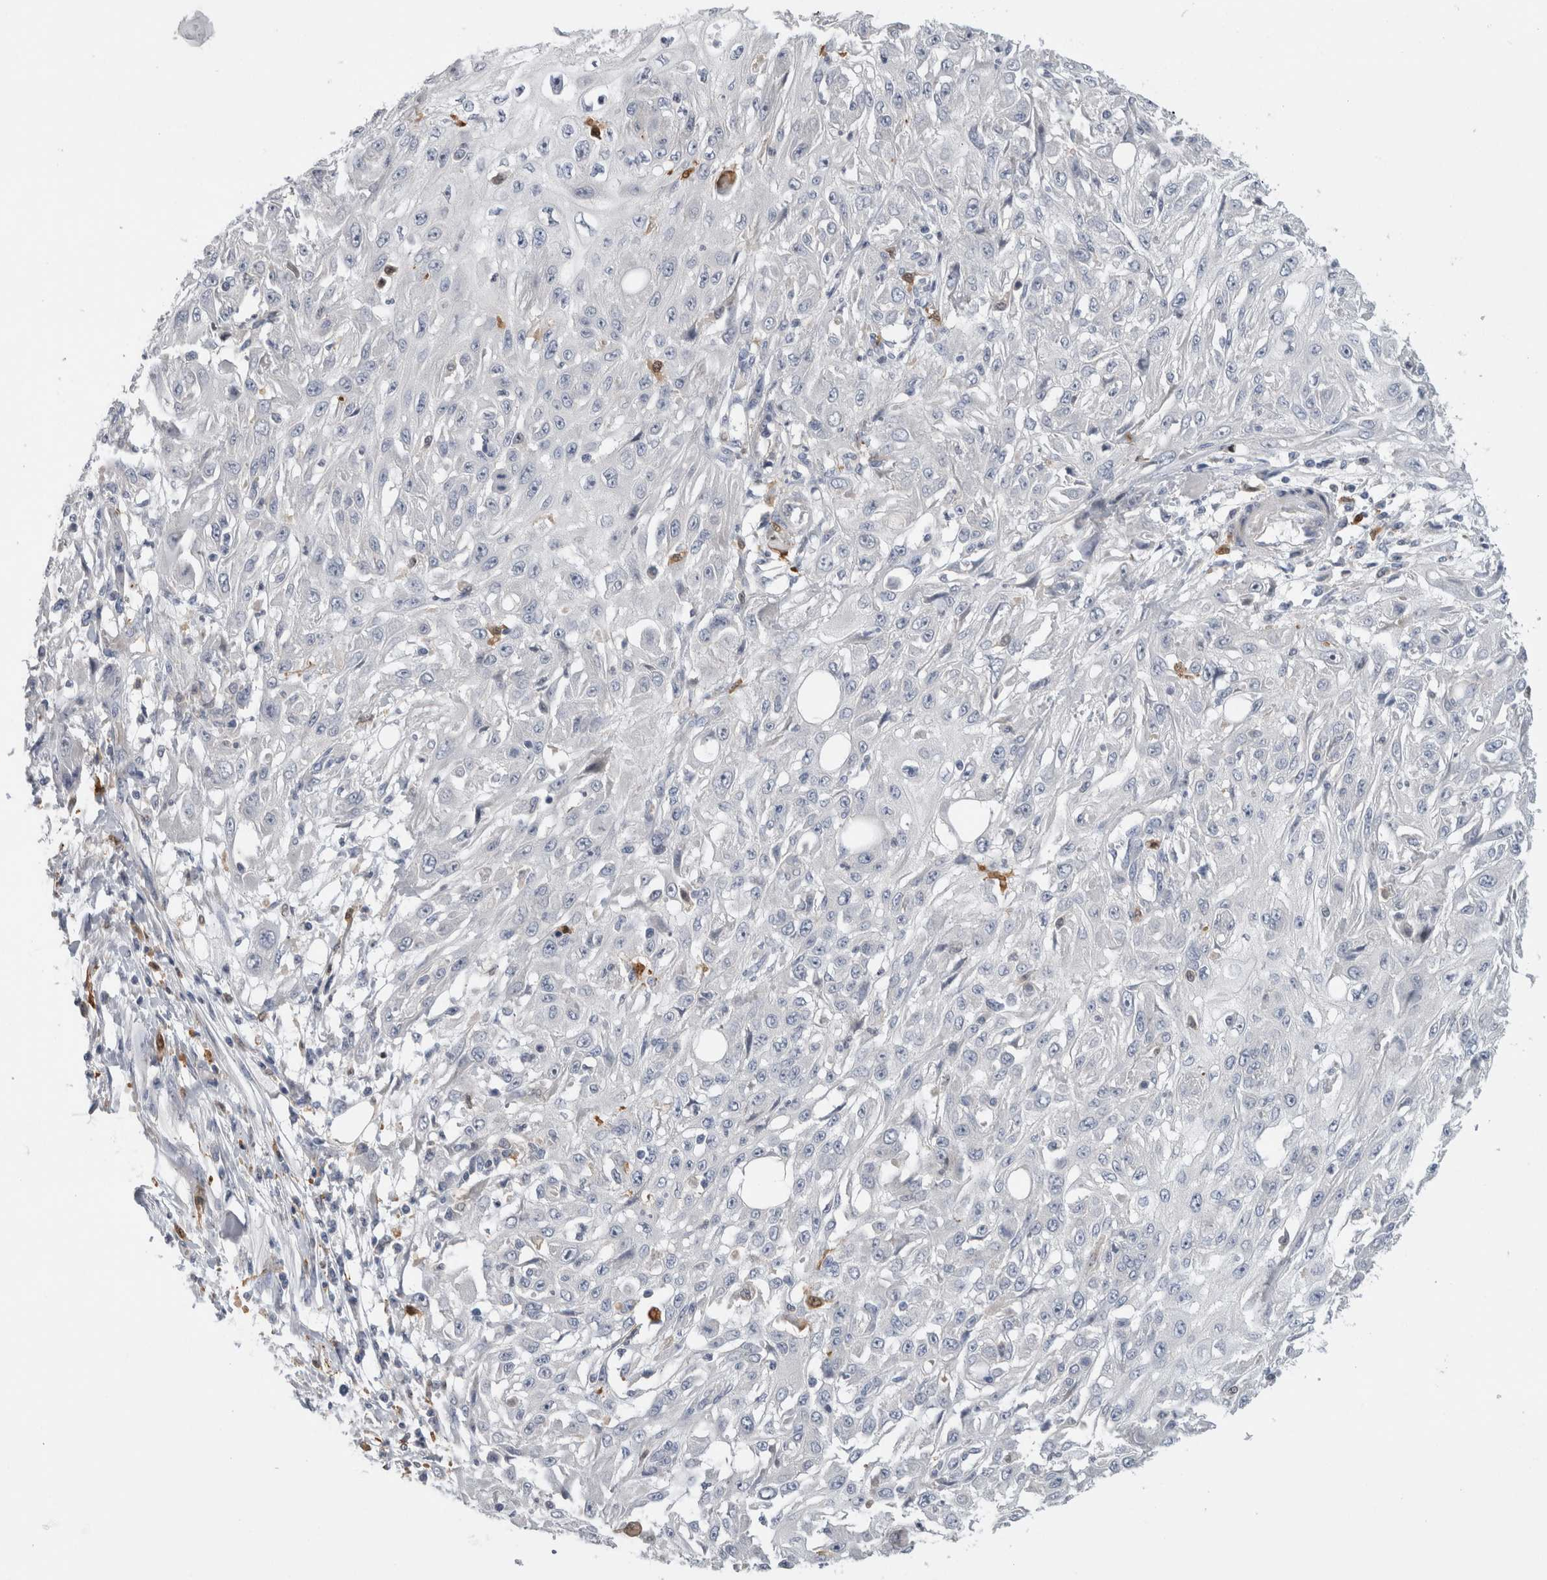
{"staining": {"intensity": "negative", "quantity": "none", "location": "none"}, "tissue": "skin cancer", "cell_type": "Tumor cells", "image_type": "cancer", "snomed": [{"axis": "morphology", "description": "Squamous cell carcinoma, NOS"}, {"axis": "morphology", "description": "Squamous cell carcinoma, metastatic, NOS"}, {"axis": "topography", "description": "Skin"}, {"axis": "topography", "description": "Lymph node"}], "caption": "DAB immunohistochemical staining of skin cancer (squamous cell carcinoma) displays no significant positivity in tumor cells.", "gene": "SLC20A2", "patient": {"sex": "male", "age": 75}}